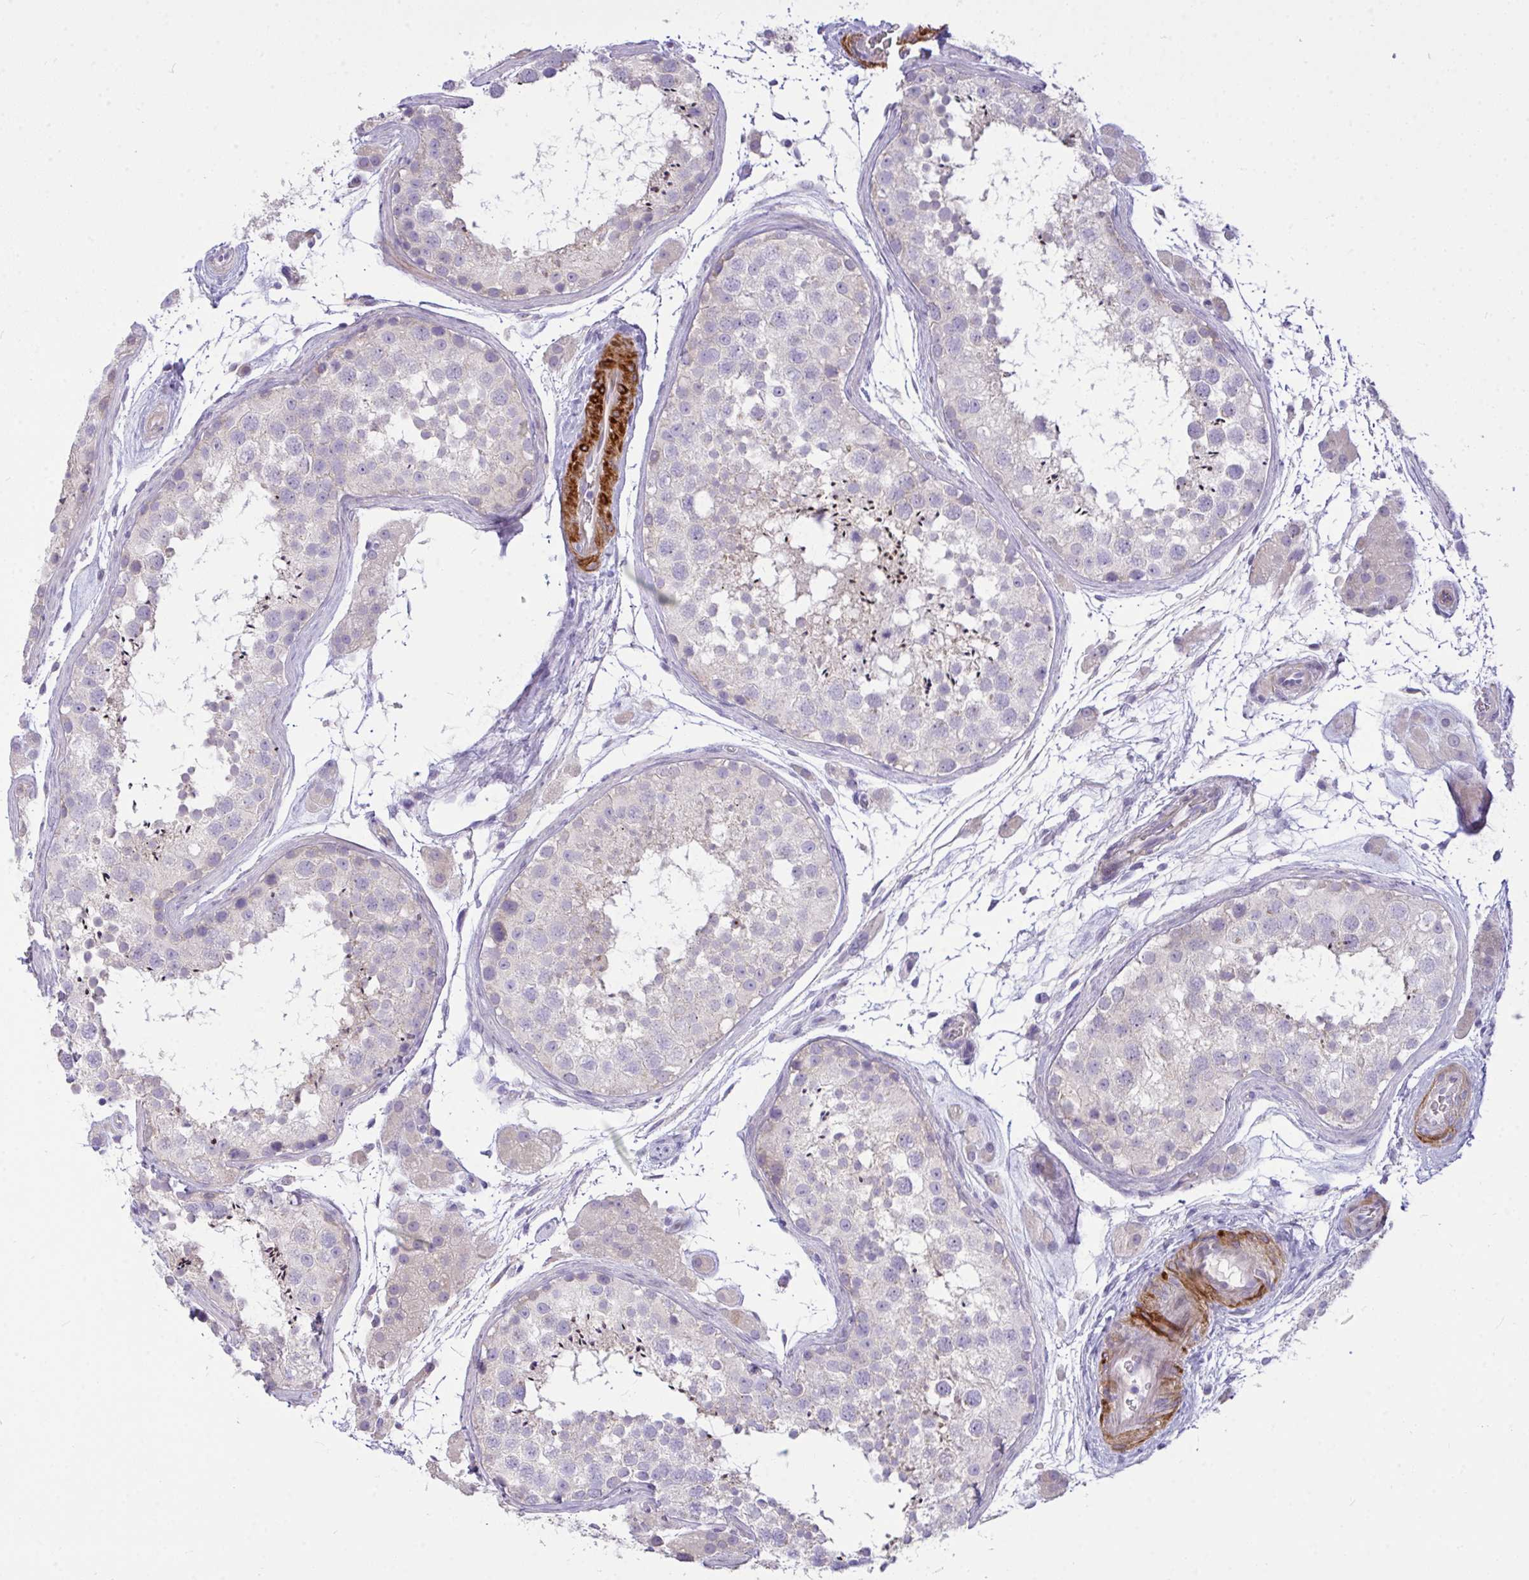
{"staining": {"intensity": "moderate", "quantity": "<25%", "location": "cytoplasmic/membranous"}, "tissue": "testis", "cell_type": "Cells in seminiferous ducts", "image_type": "normal", "snomed": [{"axis": "morphology", "description": "Normal tissue, NOS"}, {"axis": "topography", "description": "Testis"}], "caption": "High-power microscopy captured an IHC micrograph of unremarkable testis, revealing moderate cytoplasmic/membranous positivity in about <25% of cells in seminiferous ducts. (brown staining indicates protein expression, while blue staining denotes nuclei).", "gene": "MOCS1", "patient": {"sex": "male", "age": 41}}